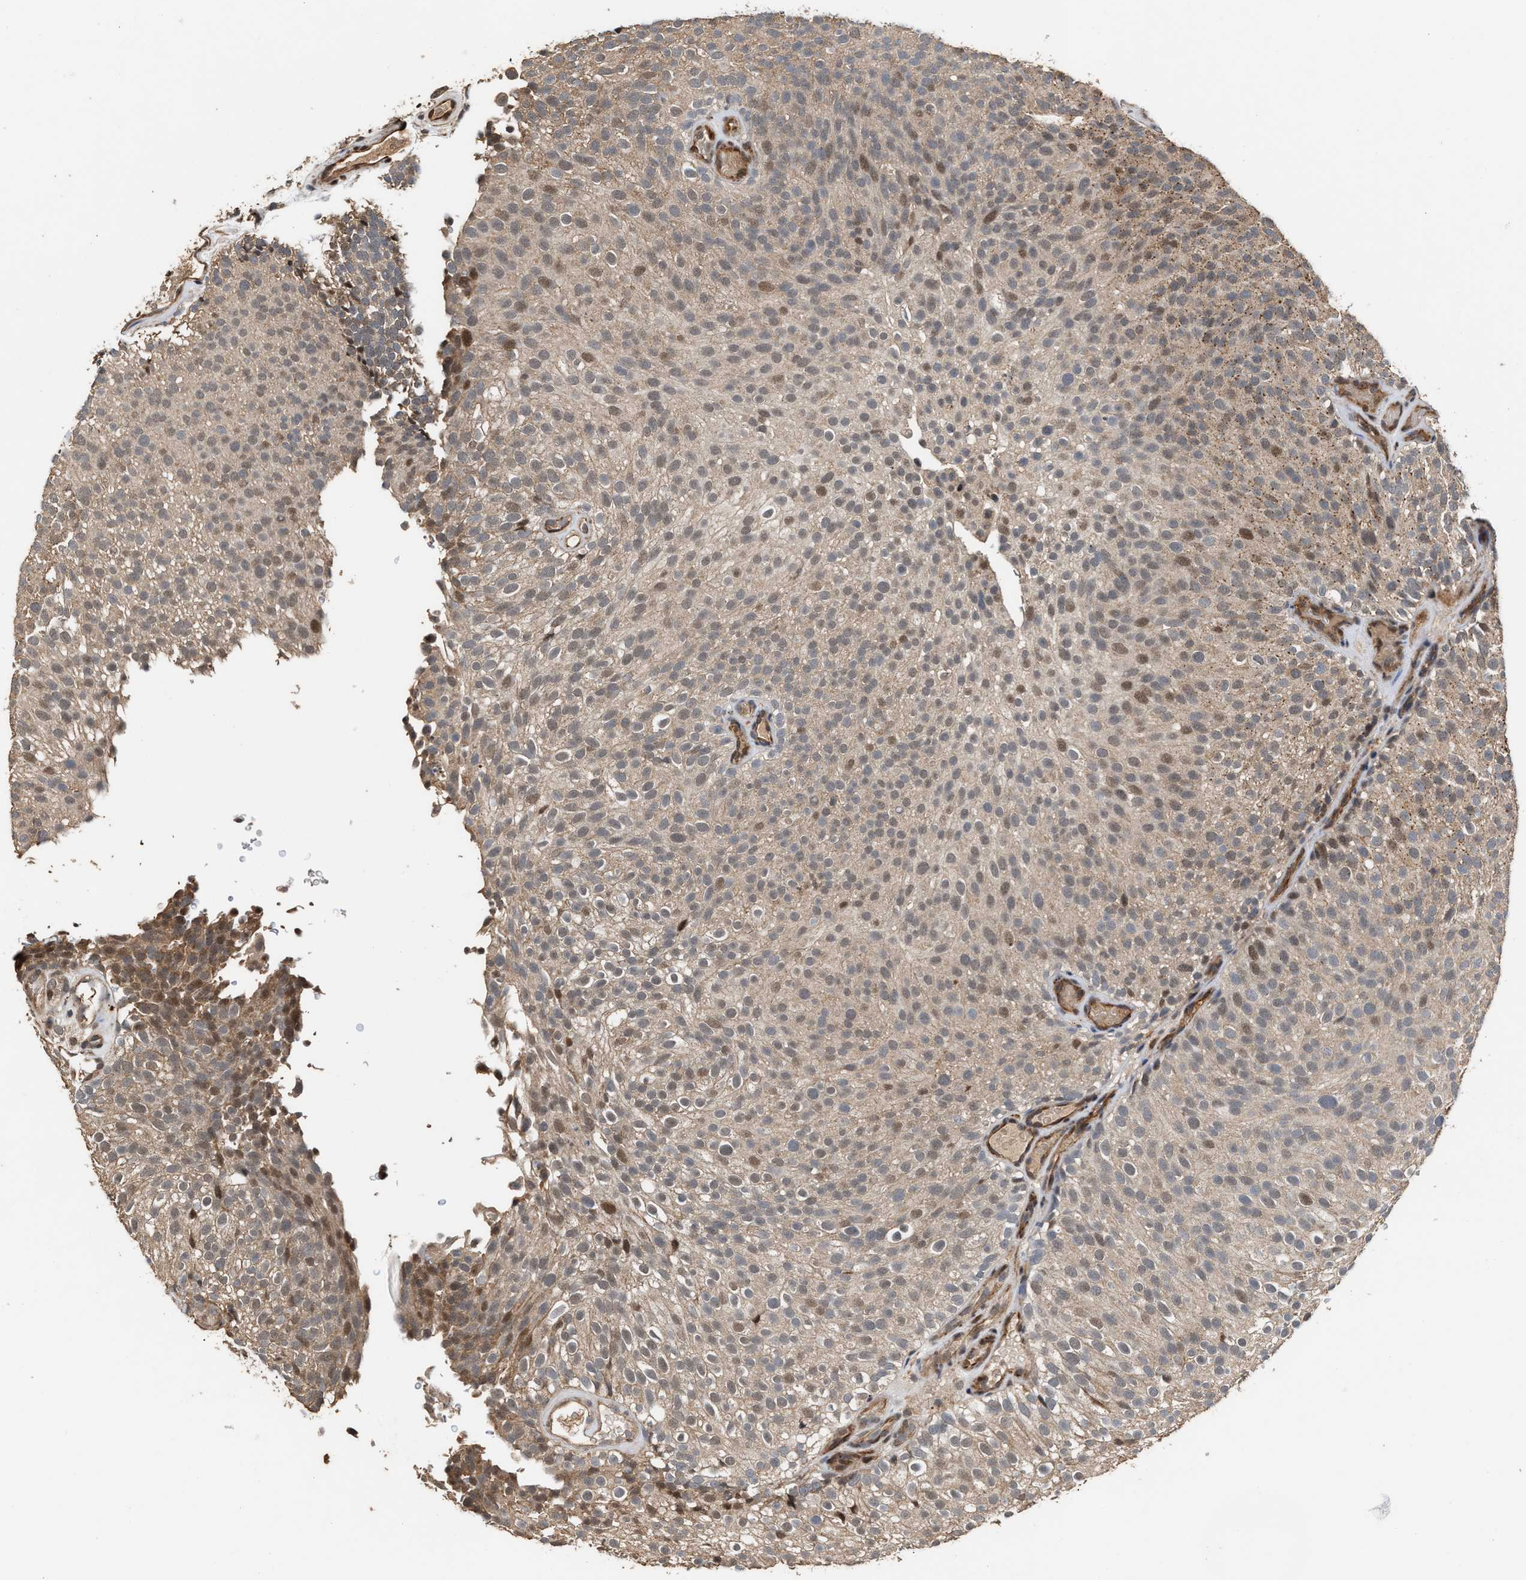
{"staining": {"intensity": "weak", "quantity": ">75%", "location": "cytoplasmic/membranous,nuclear"}, "tissue": "urothelial cancer", "cell_type": "Tumor cells", "image_type": "cancer", "snomed": [{"axis": "morphology", "description": "Urothelial carcinoma, Low grade"}, {"axis": "topography", "description": "Urinary bladder"}], "caption": "Weak cytoplasmic/membranous and nuclear staining is seen in approximately >75% of tumor cells in urothelial cancer.", "gene": "ZNHIT6", "patient": {"sex": "male", "age": 78}}